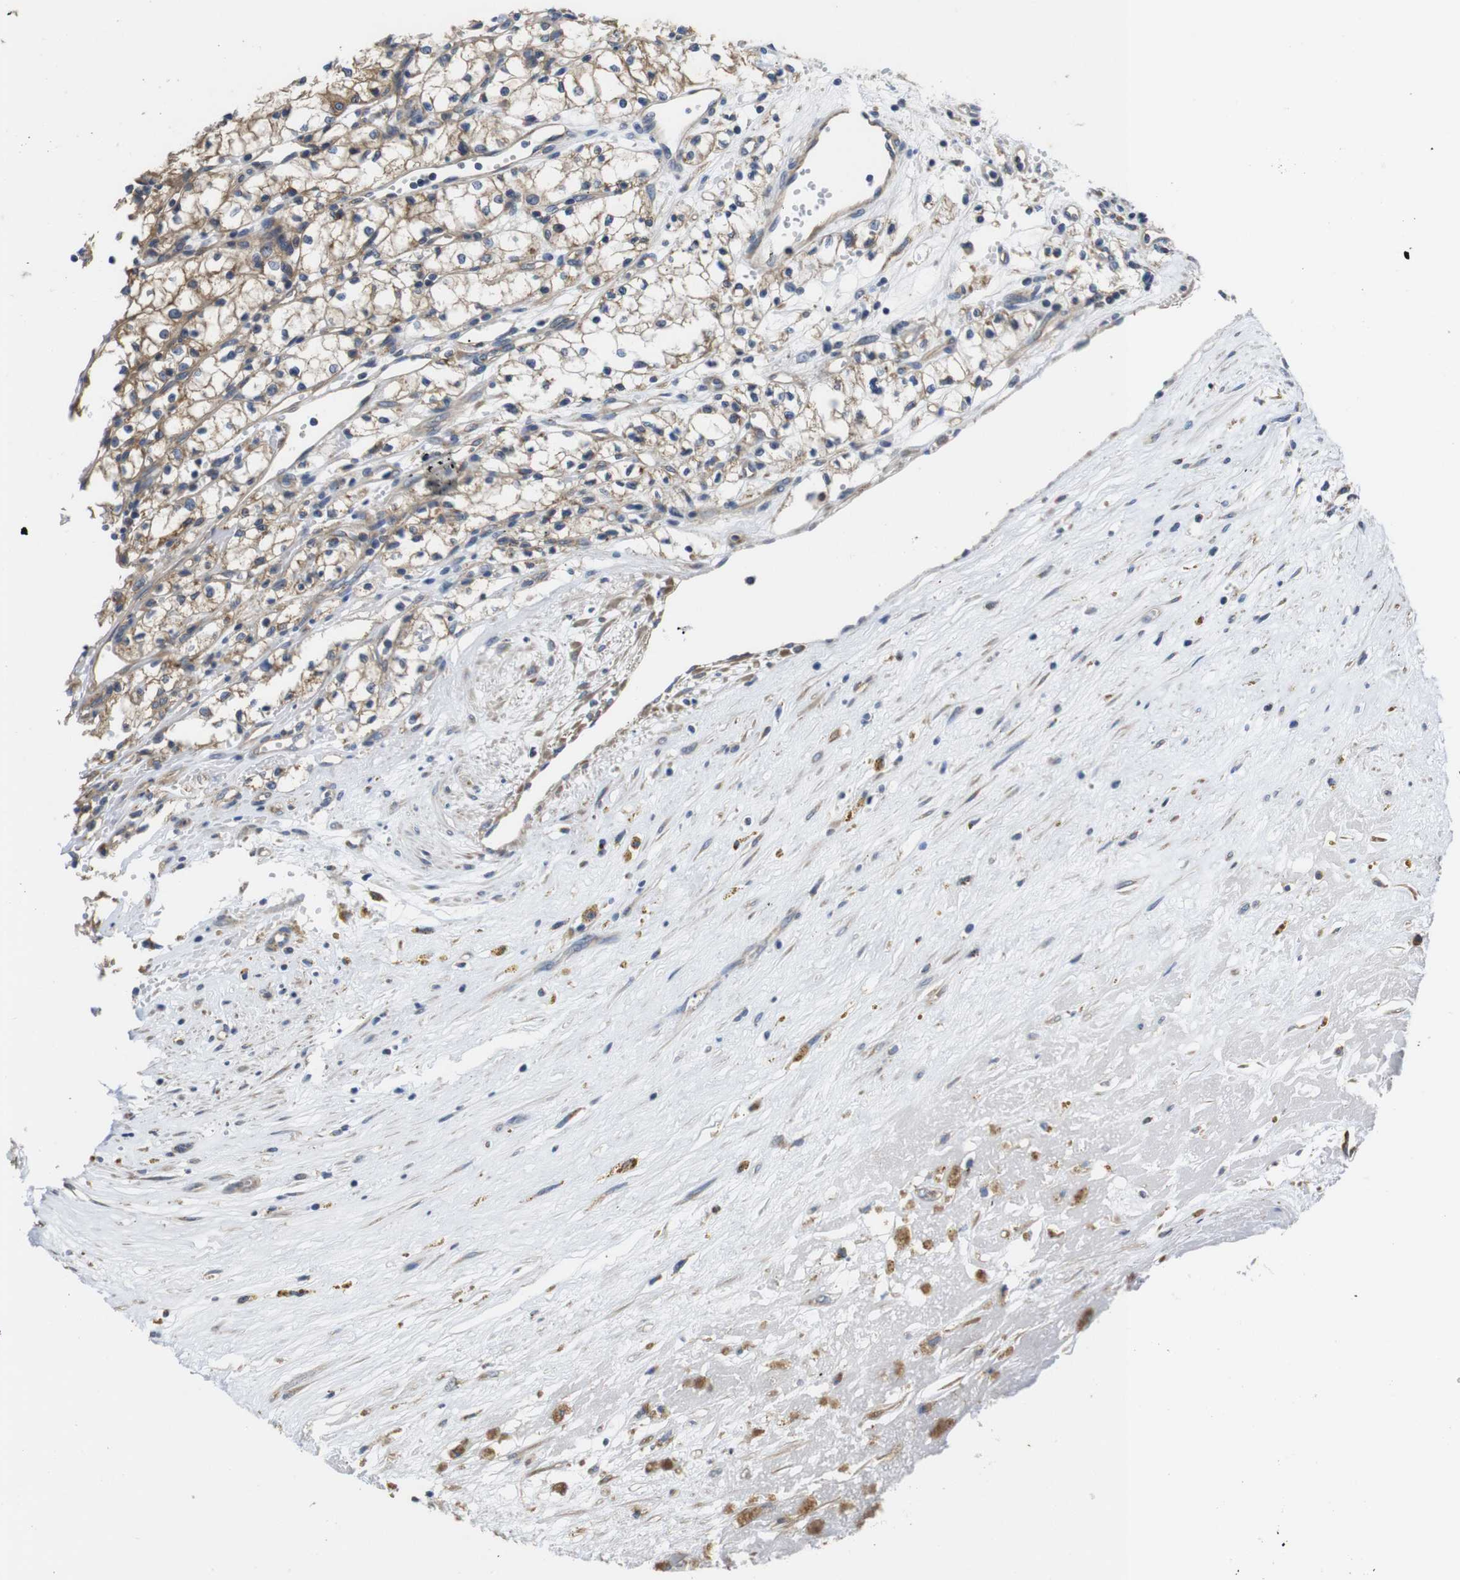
{"staining": {"intensity": "moderate", "quantity": ">75%", "location": "cytoplasmic/membranous"}, "tissue": "renal cancer", "cell_type": "Tumor cells", "image_type": "cancer", "snomed": [{"axis": "morphology", "description": "Normal tissue, NOS"}, {"axis": "morphology", "description": "Adenocarcinoma, NOS"}, {"axis": "topography", "description": "Kidney"}], "caption": "Moderate cytoplasmic/membranous positivity for a protein is present in about >75% of tumor cells of renal cancer using immunohistochemistry (IHC).", "gene": "MARCHF7", "patient": {"sex": "male", "age": 59}}